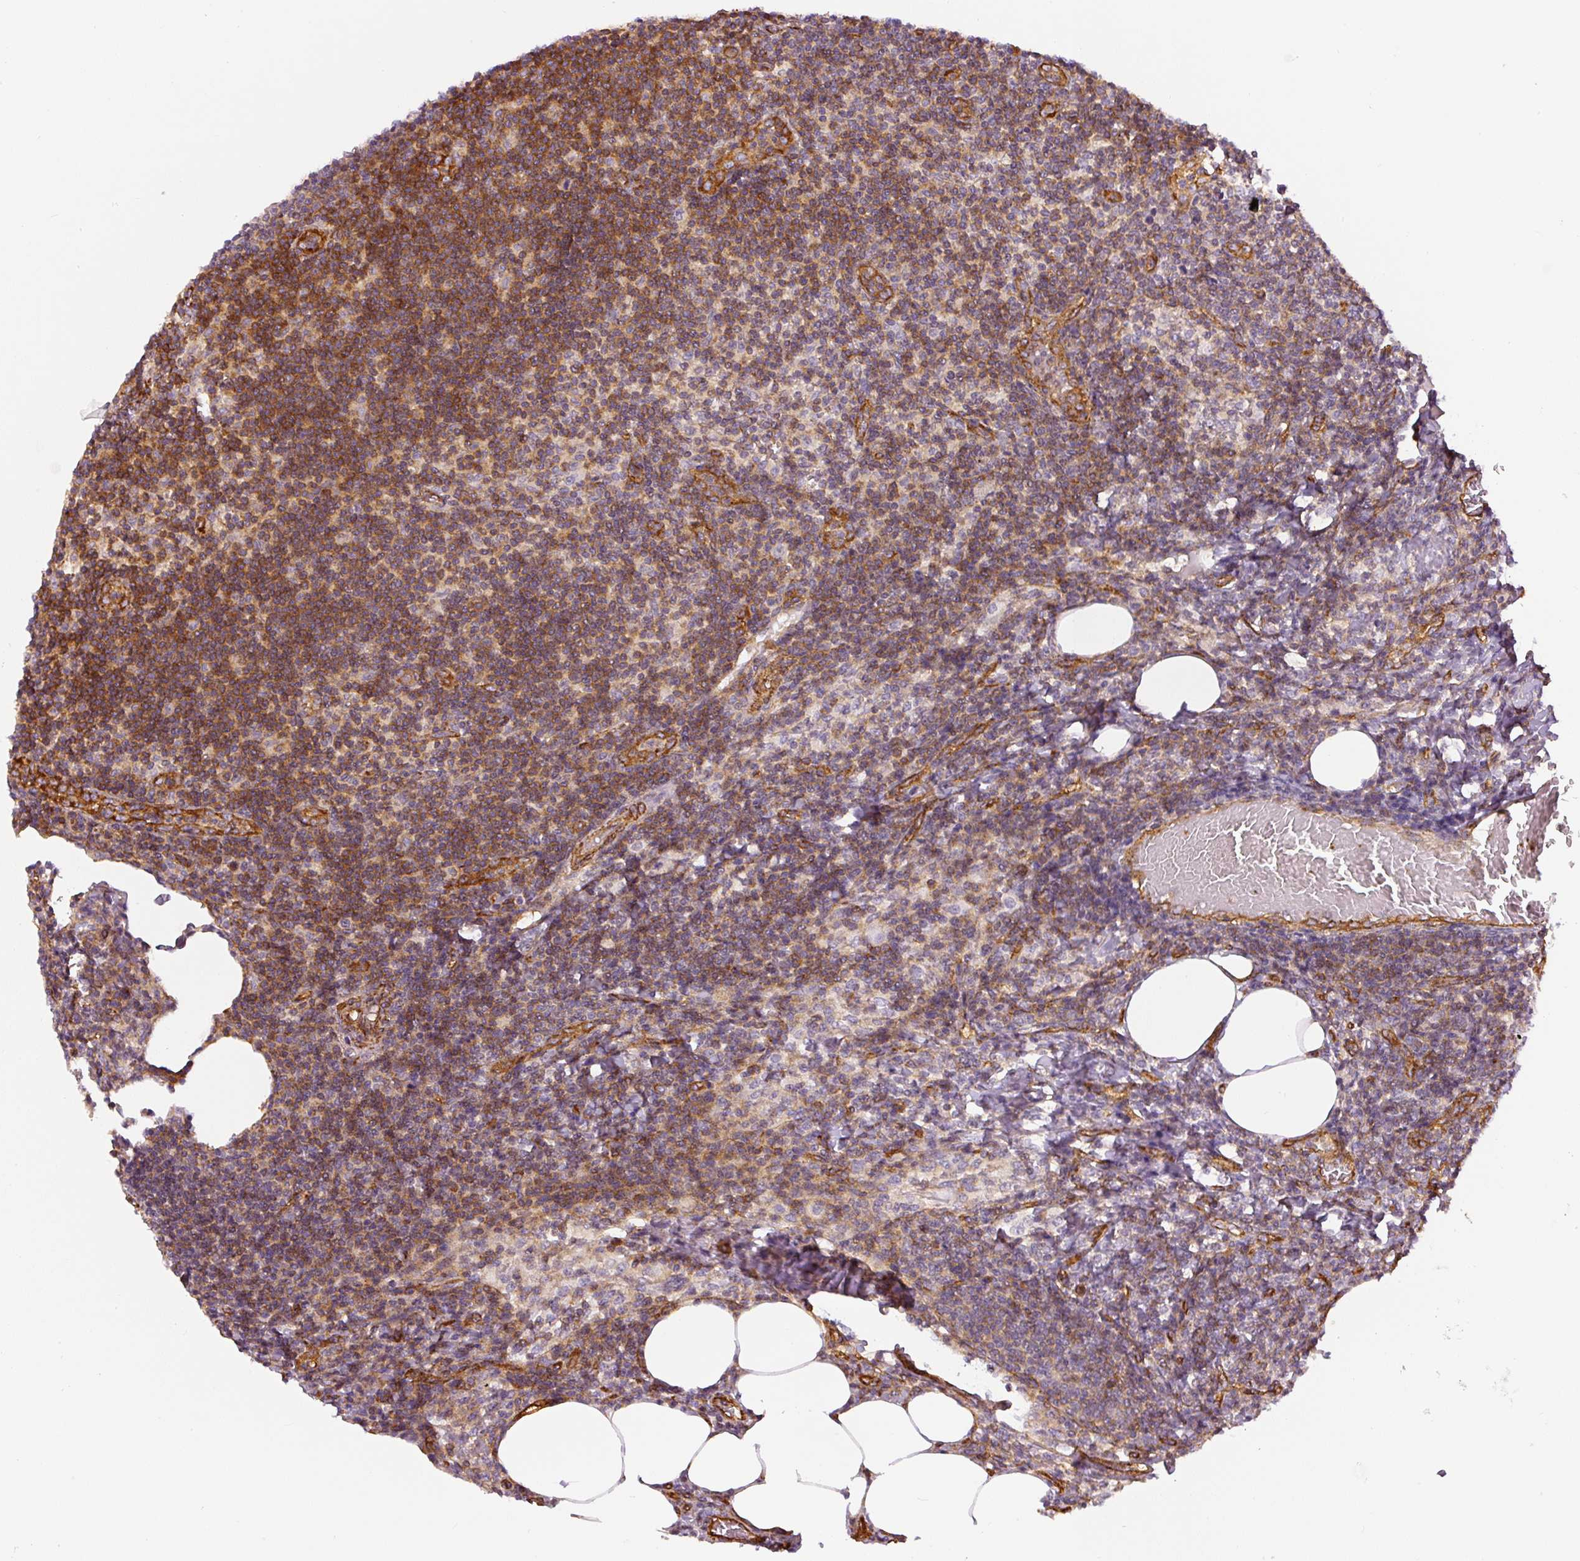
{"staining": {"intensity": "negative", "quantity": "none", "location": "none"}, "tissue": "lymph node", "cell_type": "Germinal center cells", "image_type": "normal", "snomed": [{"axis": "morphology", "description": "Normal tissue, NOS"}, {"axis": "topography", "description": "Lymph node"}], "caption": "This histopathology image is of normal lymph node stained with immunohistochemistry to label a protein in brown with the nuclei are counter-stained blue. There is no positivity in germinal center cells.", "gene": "MYL12A", "patient": {"sex": "female", "age": 59}}